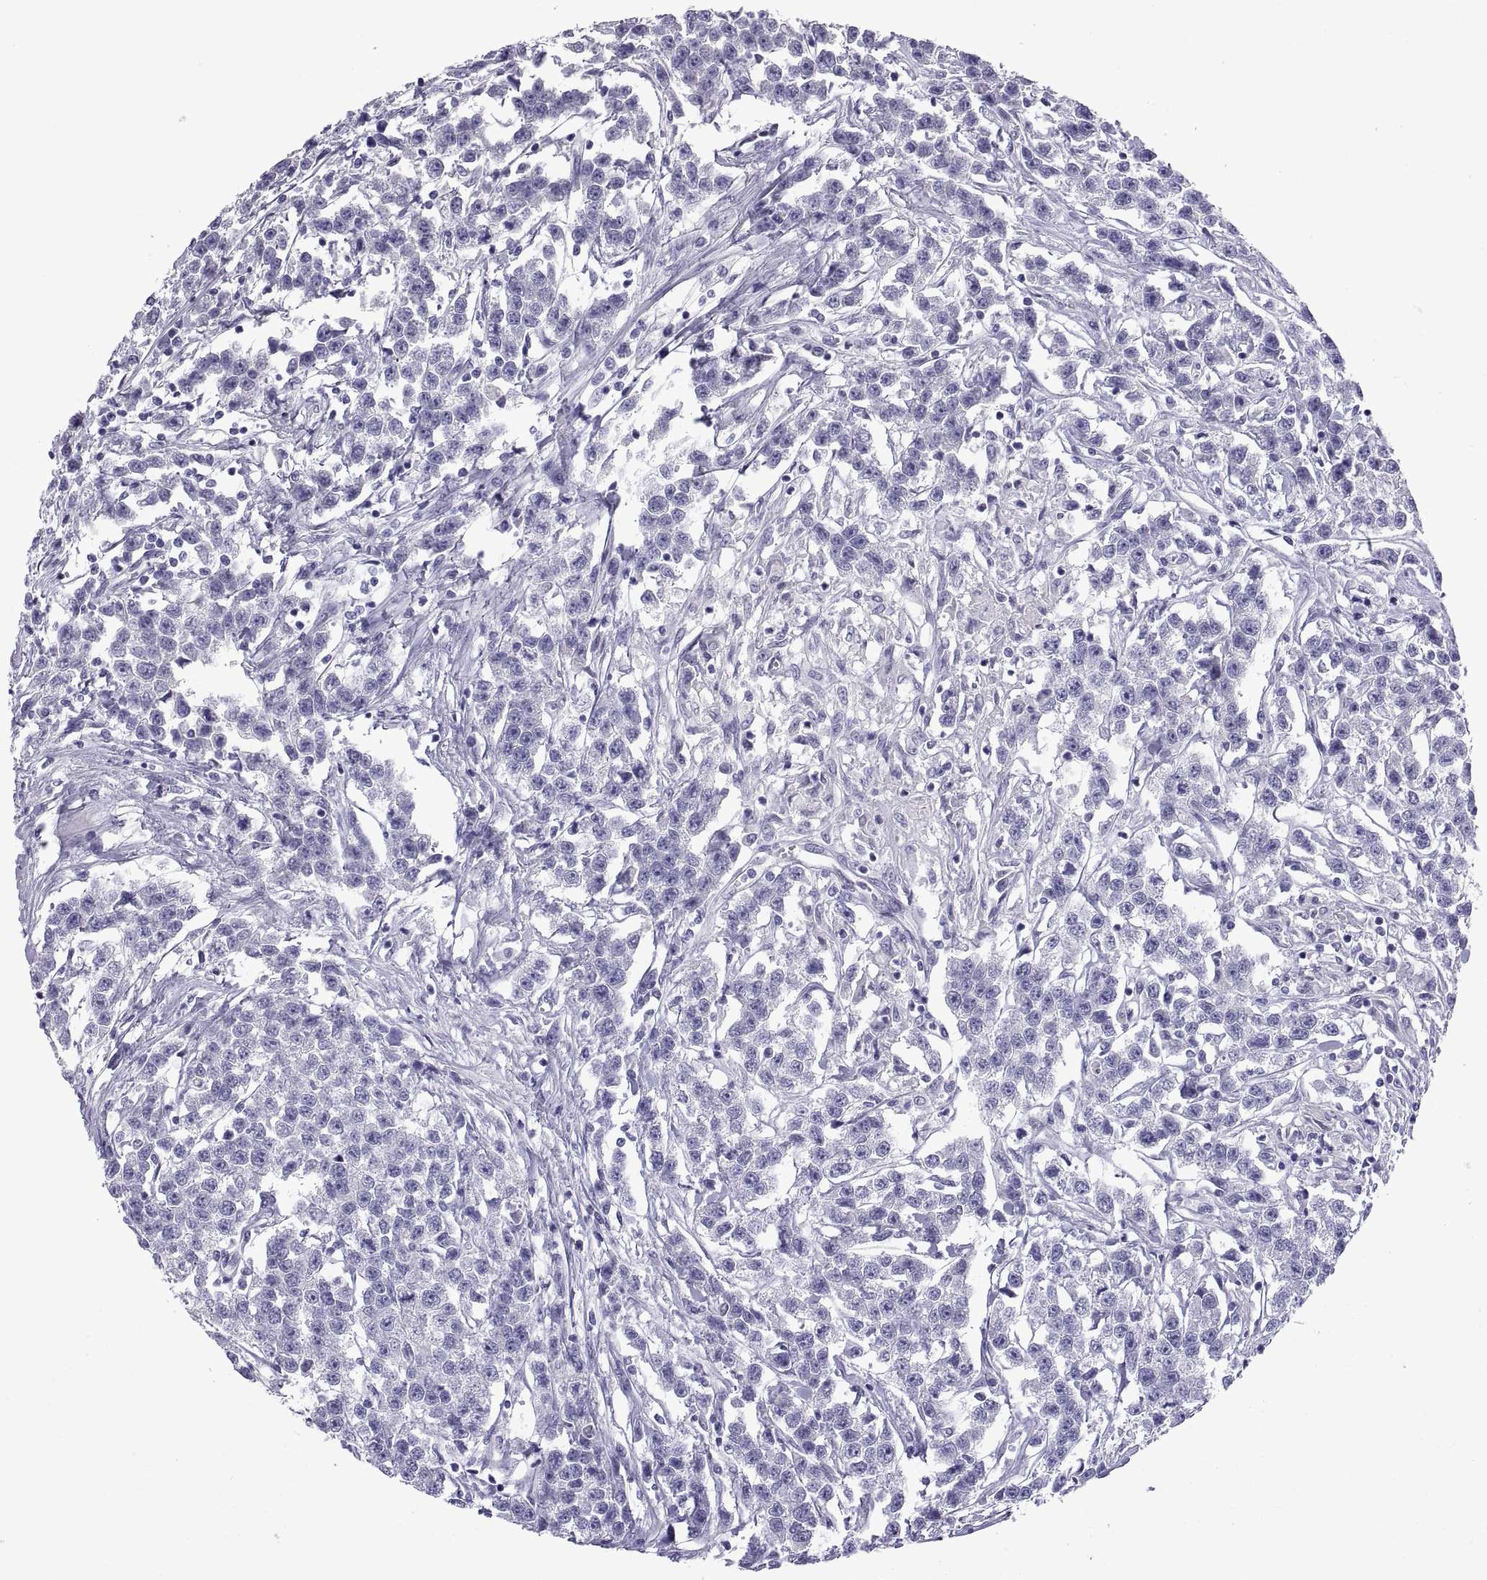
{"staining": {"intensity": "negative", "quantity": "none", "location": "none"}, "tissue": "testis cancer", "cell_type": "Tumor cells", "image_type": "cancer", "snomed": [{"axis": "morphology", "description": "Seminoma, NOS"}, {"axis": "topography", "description": "Testis"}], "caption": "This is a image of IHC staining of testis cancer (seminoma), which shows no expression in tumor cells. (Stains: DAB immunohistochemistry with hematoxylin counter stain, Microscopy: brightfield microscopy at high magnification).", "gene": "SPDYE1", "patient": {"sex": "male", "age": 59}}